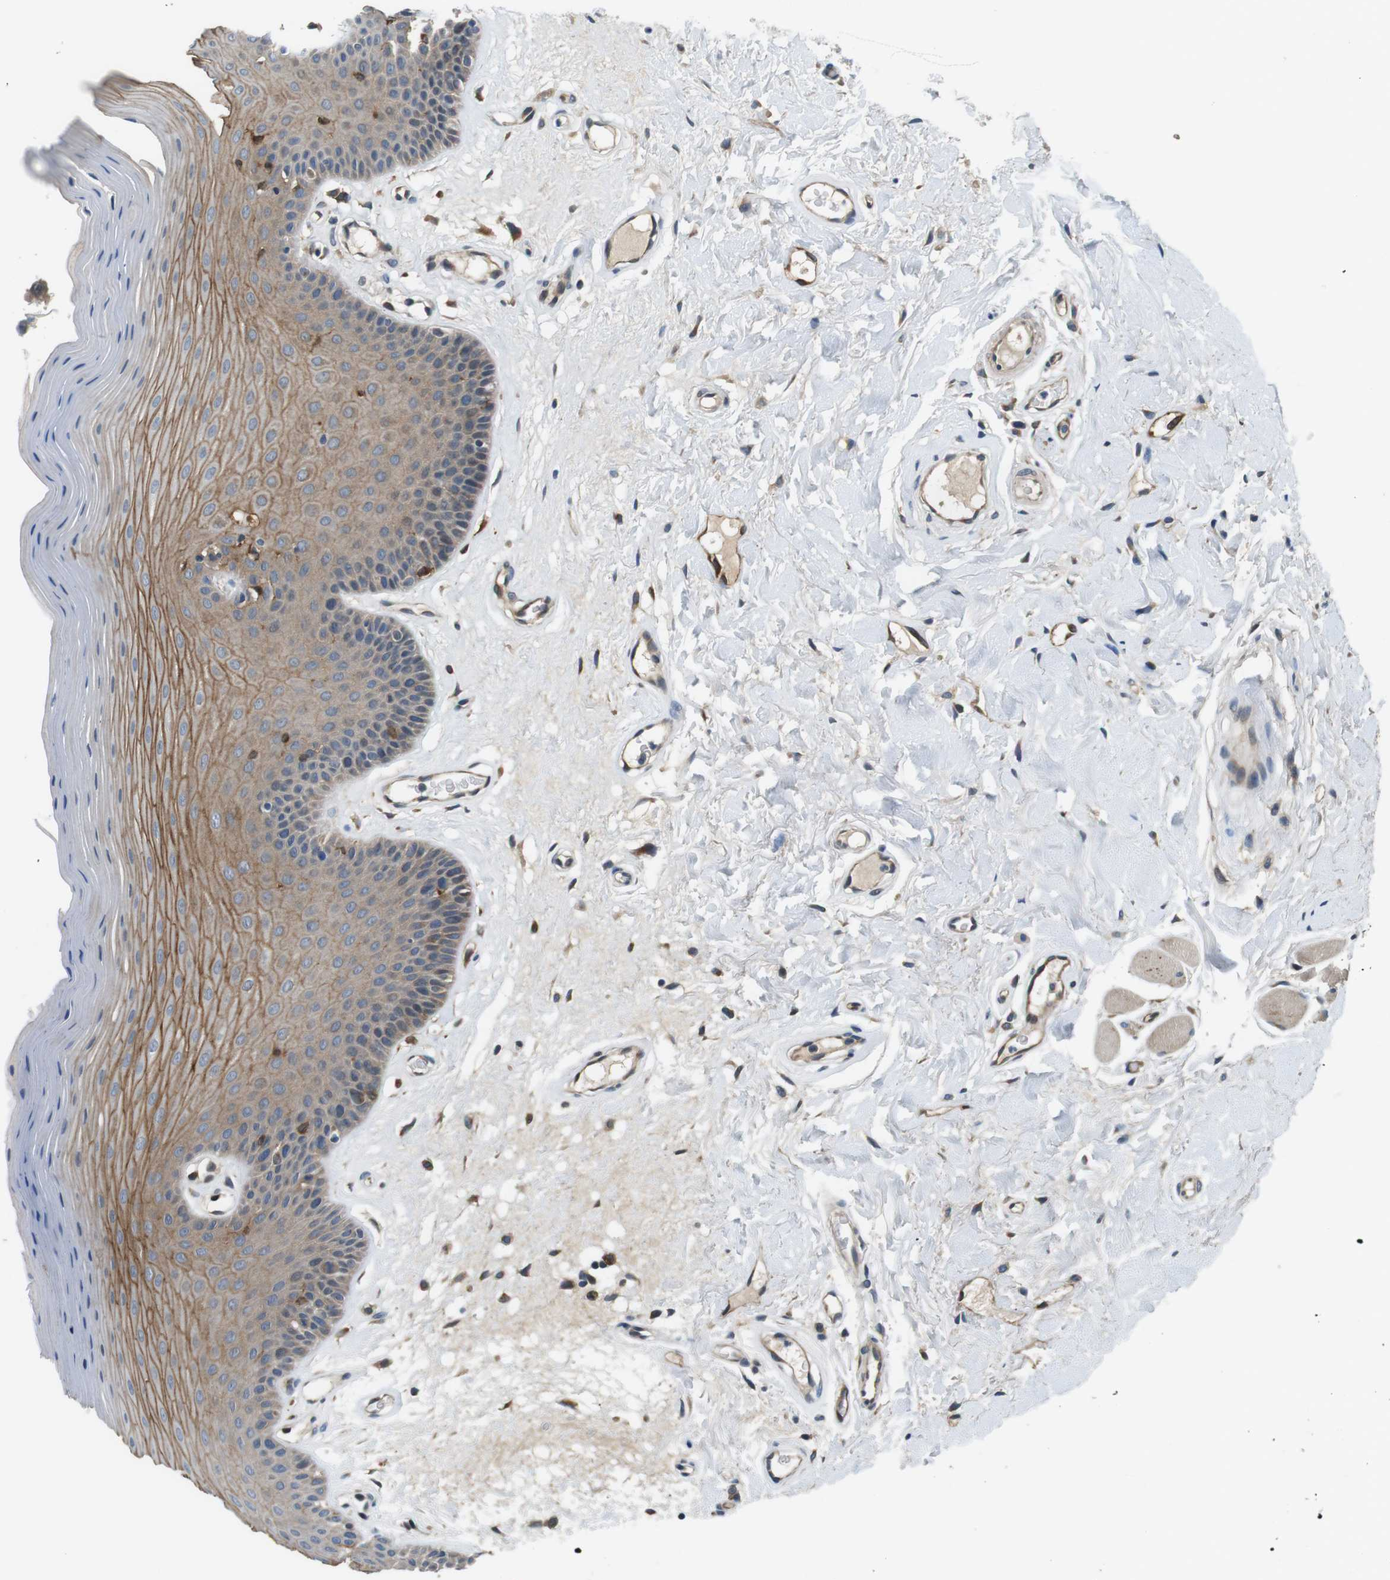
{"staining": {"intensity": "moderate", "quantity": "25%-75%", "location": "cytoplasmic/membranous"}, "tissue": "oral mucosa", "cell_type": "Squamous epithelial cells", "image_type": "normal", "snomed": [{"axis": "morphology", "description": "Normal tissue, NOS"}, {"axis": "morphology", "description": "Squamous cell carcinoma, NOS"}, {"axis": "topography", "description": "Skeletal muscle"}, {"axis": "topography", "description": "Adipose tissue"}, {"axis": "topography", "description": "Vascular tissue"}, {"axis": "topography", "description": "Oral tissue"}, {"axis": "topography", "description": "Peripheral nerve tissue"}, {"axis": "topography", "description": "Head-Neck"}], "caption": "Immunohistochemistry (IHC) image of benign oral mucosa stained for a protein (brown), which demonstrates medium levels of moderate cytoplasmic/membranous staining in about 25%-75% of squamous epithelial cells.", "gene": "PALD1", "patient": {"sex": "male", "age": 71}}